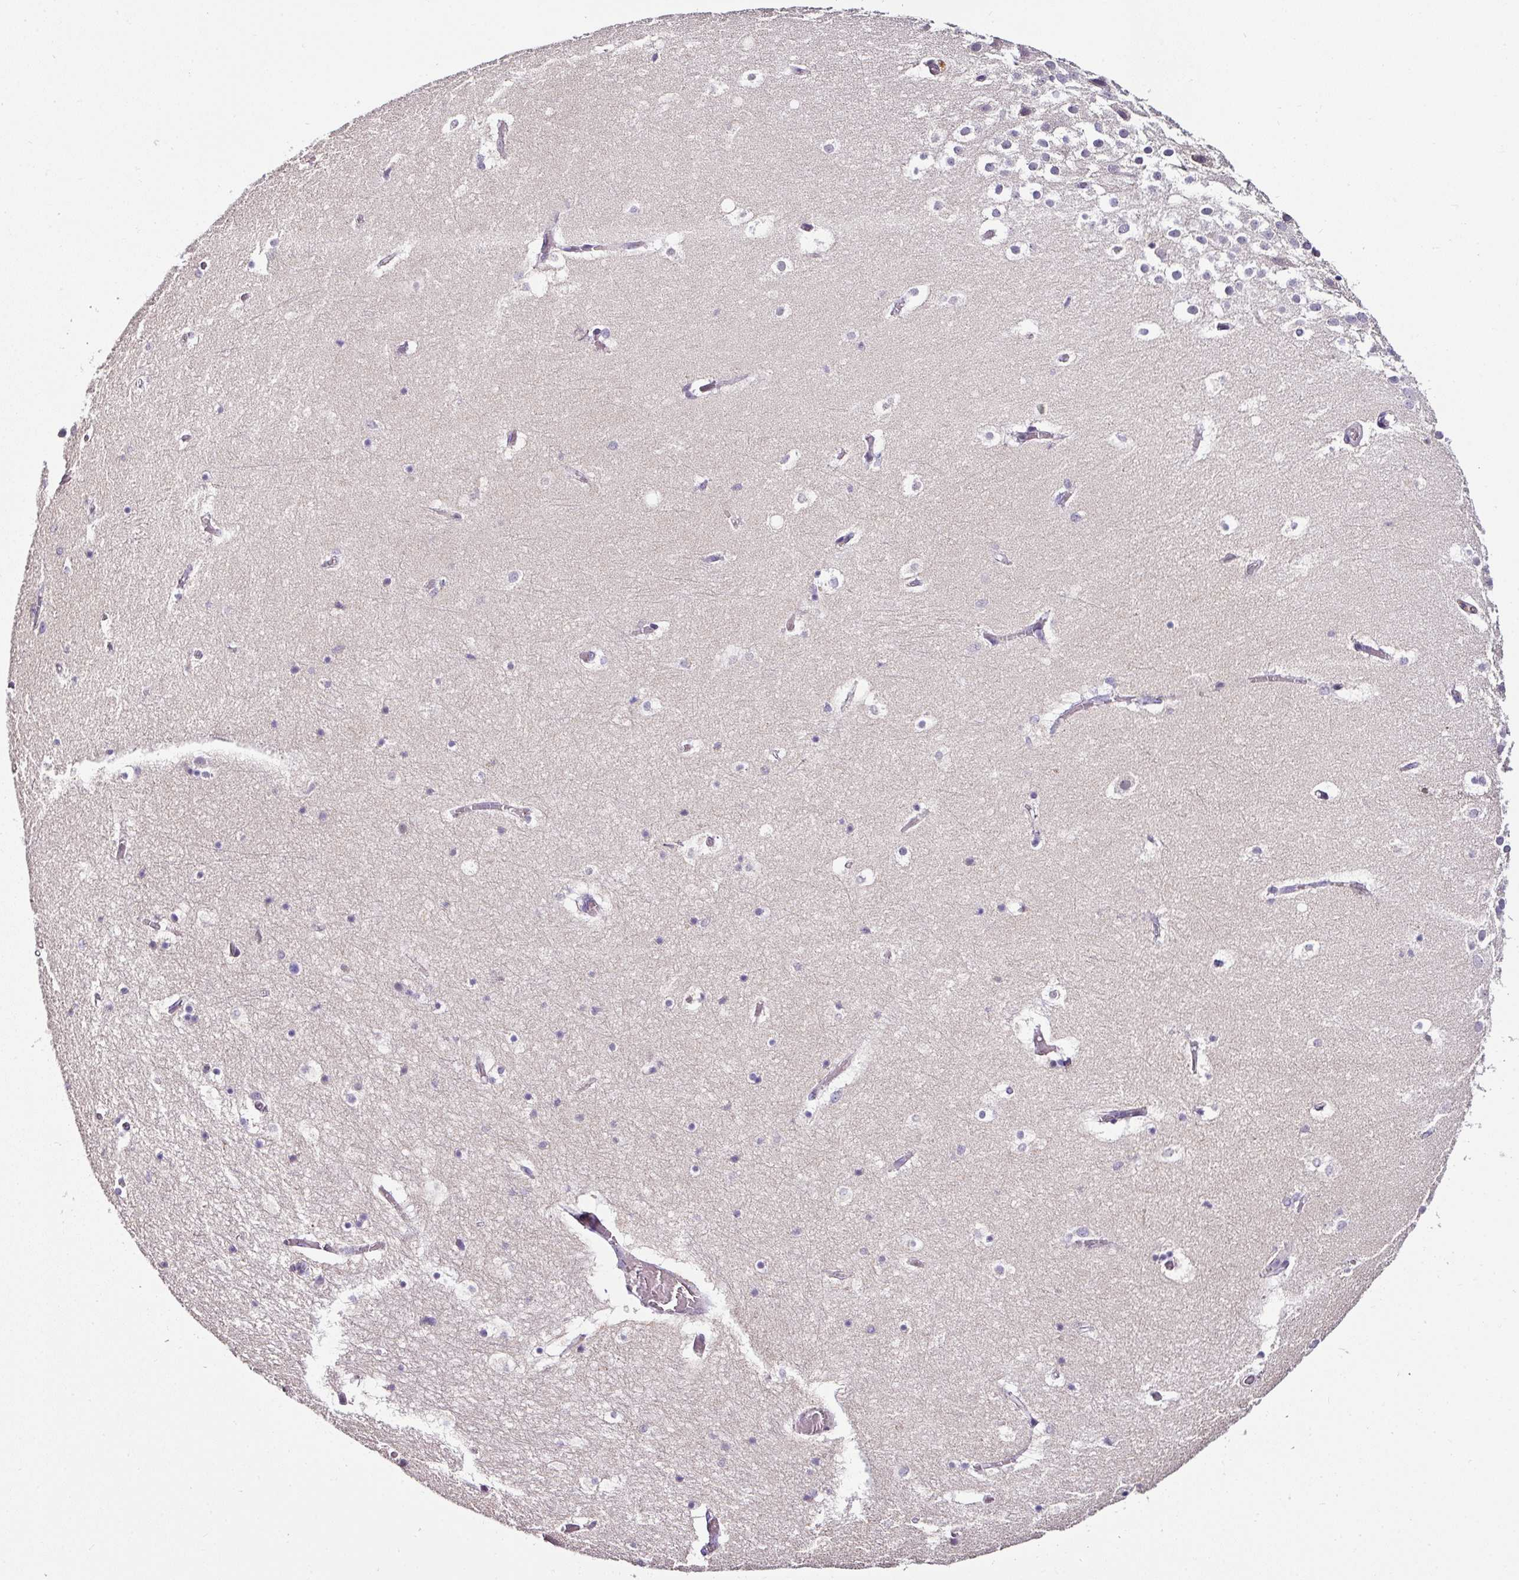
{"staining": {"intensity": "negative", "quantity": "none", "location": "none"}, "tissue": "hippocampus", "cell_type": "Glial cells", "image_type": "normal", "snomed": [{"axis": "morphology", "description": "Normal tissue, NOS"}, {"axis": "topography", "description": "Hippocampus"}], "caption": "High power microscopy photomicrograph of an IHC photomicrograph of unremarkable hippocampus, revealing no significant expression in glial cells. (IHC, brightfield microscopy, high magnification).", "gene": "NAPSA", "patient": {"sex": "female", "age": 52}}